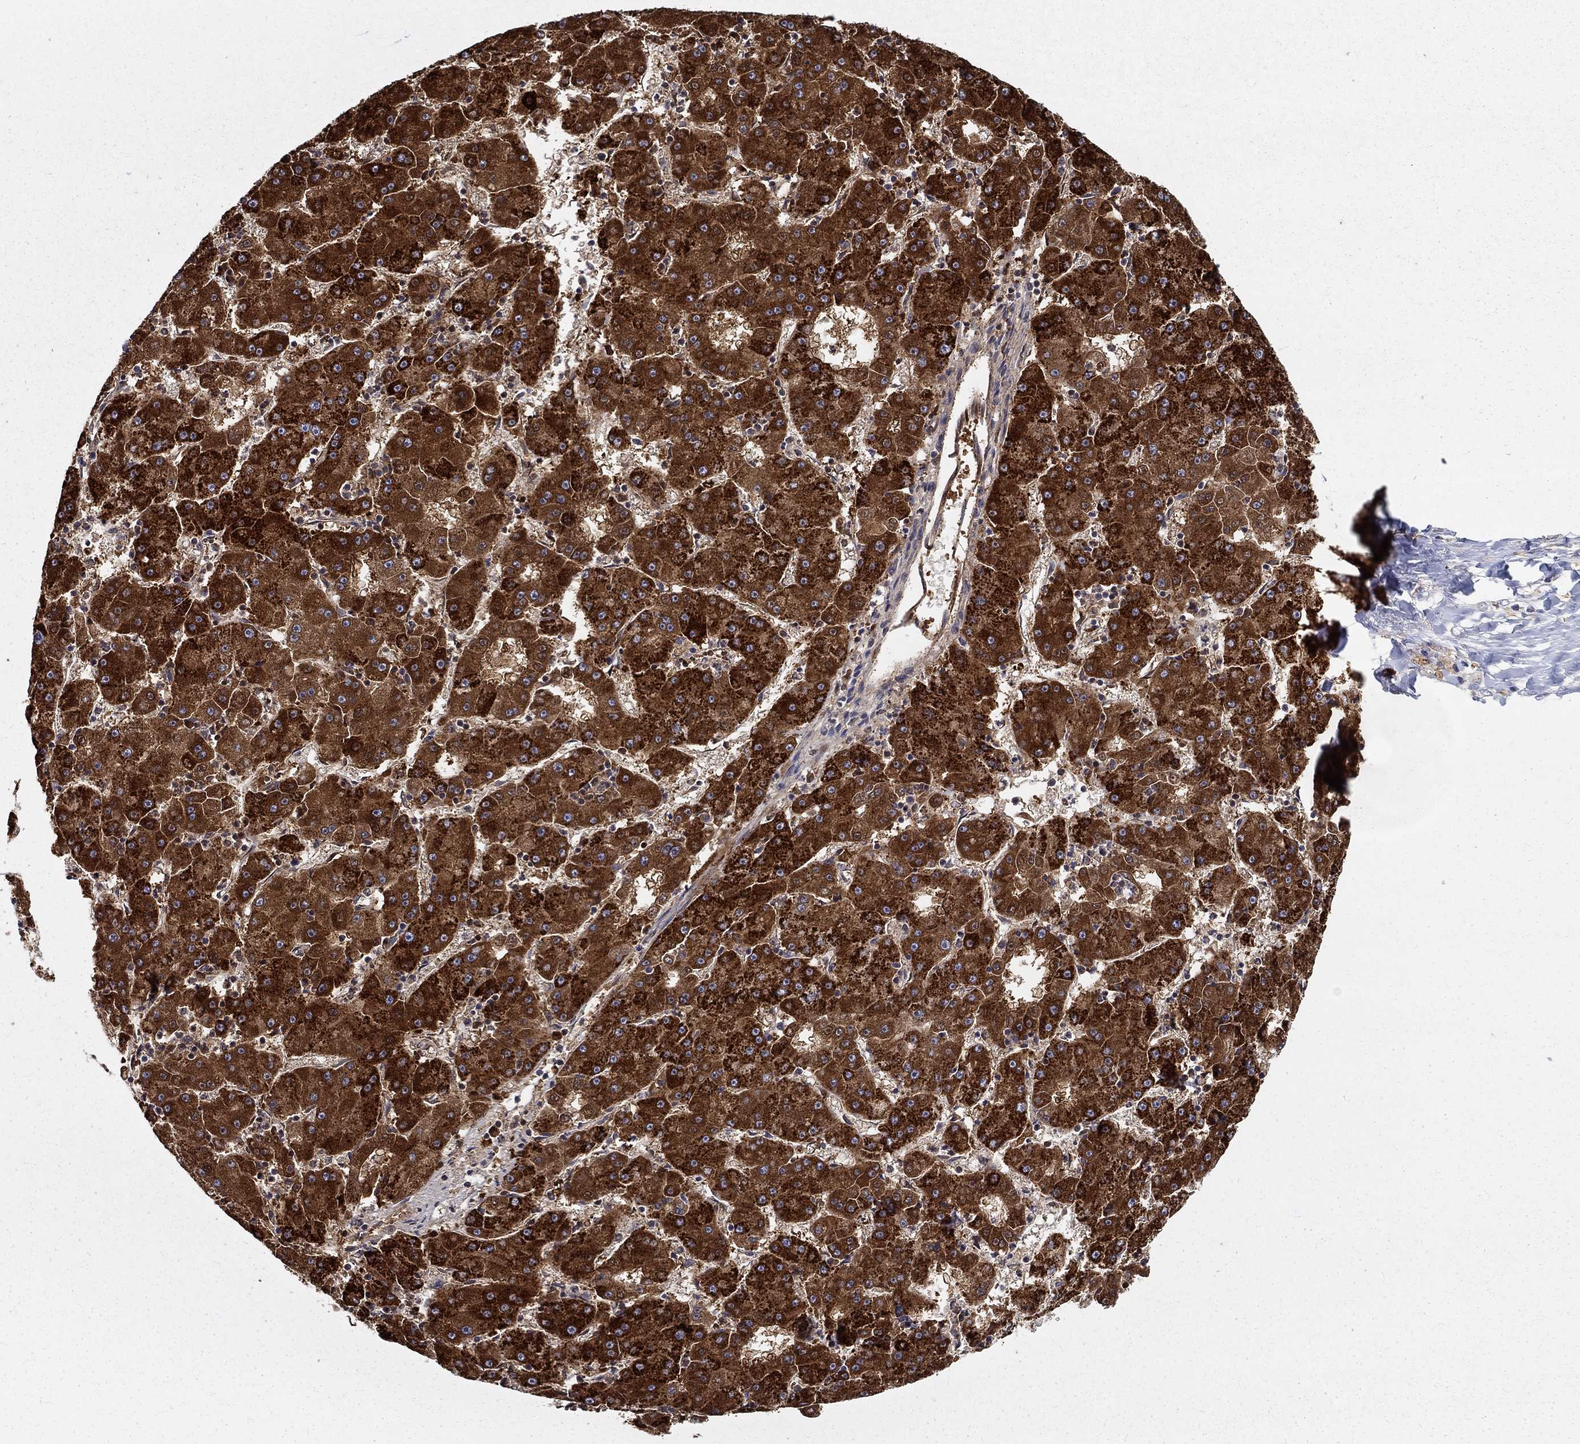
{"staining": {"intensity": "strong", "quantity": ">75%", "location": "cytoplasmic/membranous"}, "tissue": "liver cancer", "cell_type": "Tumor cells", "image_type": "cancer", "snomed": [{"axis": "morphology", "description": "Carcinoma, Hepatocellular, NOS"}, {"axis": "topography", "description": "Liver"}], "caption": "DAB (3,3'-diaminobenzidine) immunohistochemical staining of human hepatocellular carcinoma (liver) shows strong cytoplasmic/membranous protein positivity in approximately >75% of tumor cells.", "gene": "ALDH4A1", "patient": {"sex": "male", "age": 73}}